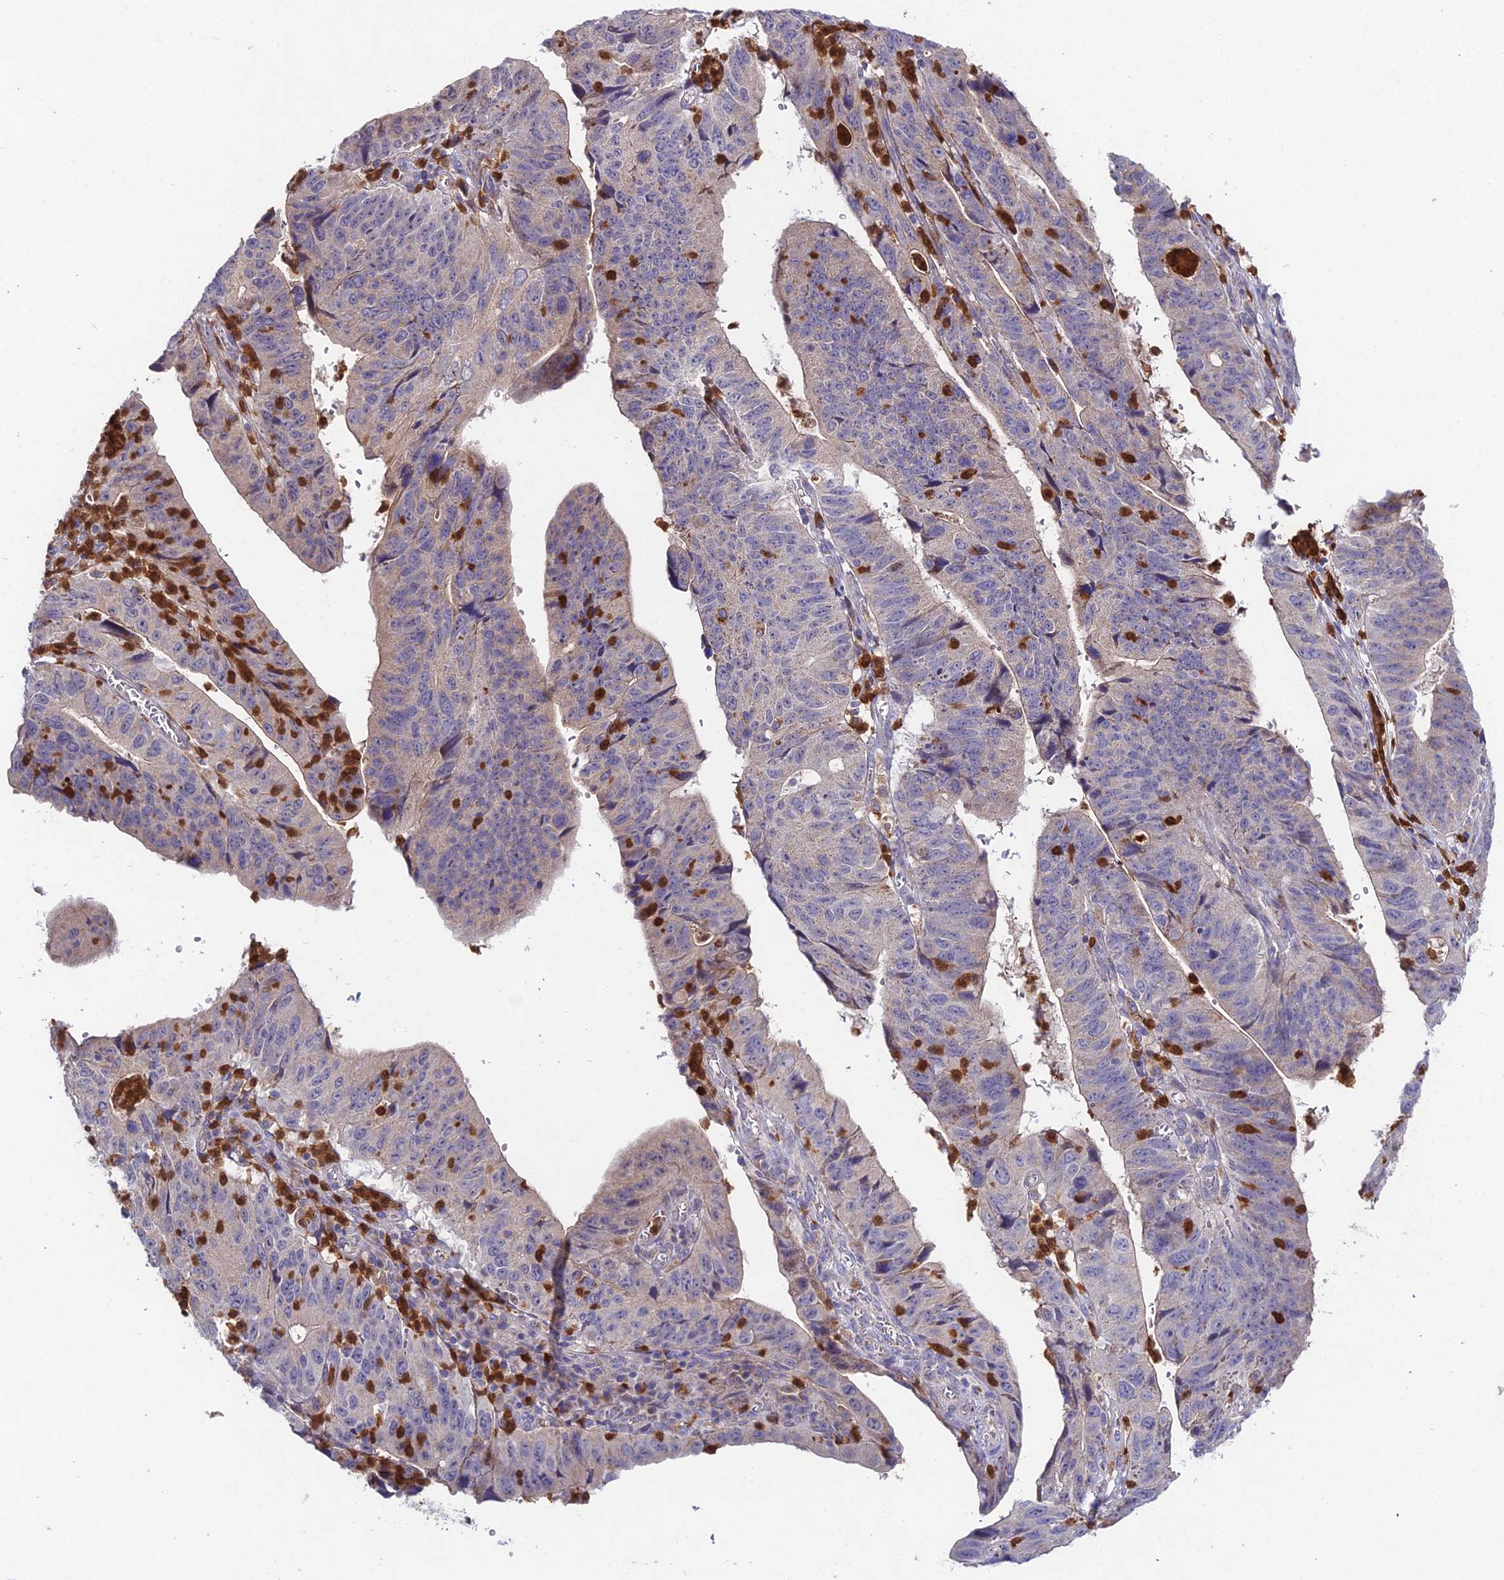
{"staining": {"intensity": "negative", "quantity": "none", "location": "none"}, "tissue": "stomach cancer", "cell_type": "Tumor cells", "image_type": "cancer", "snomed": [{"axis": "morphology", "description": "Adenocarcinoma, NOS"}, {"axis": "topography", "description": "Stomach"}], "caption": "Tumor cells are negative for brown protein staining in stomach cancer.", "gene": "EID2", "patient": {"sex": "male", "age": 59}}